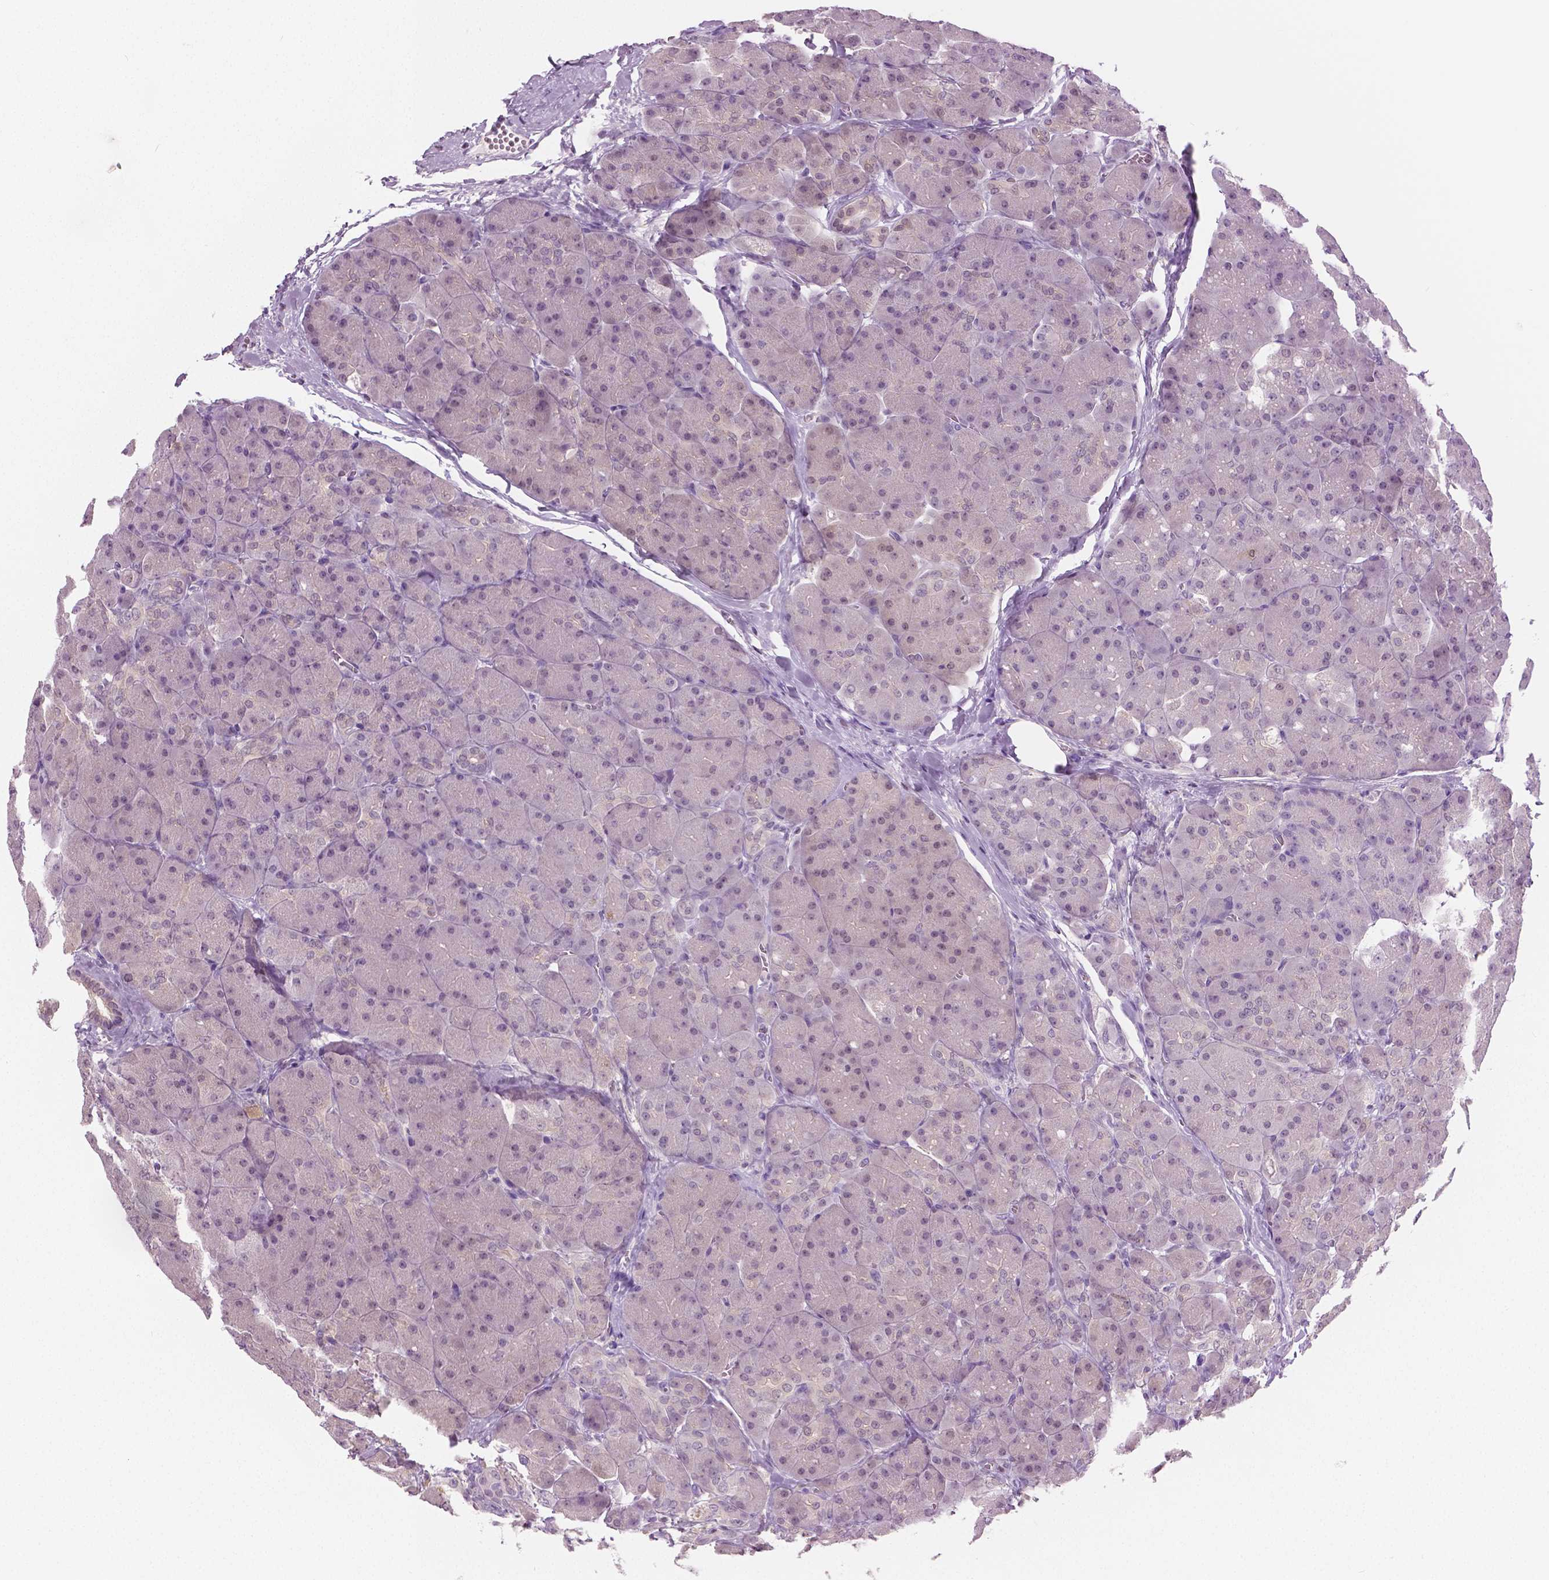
{"staining": {"intensity": "negative", "quantity": "none", "location": "none"}, "tissue": "pancreas", "cell_type": "Exocrine glandular cells", "image_type": "normal", "snomed": [{"axis": "morphology", "description": "Normal tissue, NOS"}, {"axis": "topography", "description": "Pancreas"}], "caption": "This is an IHC photomicrograph of unremarkable human pancreas. There is no positivity in exocrine glandular cells.", "gene": "GALM", "patient": {"sex": "male", "age": 55}}